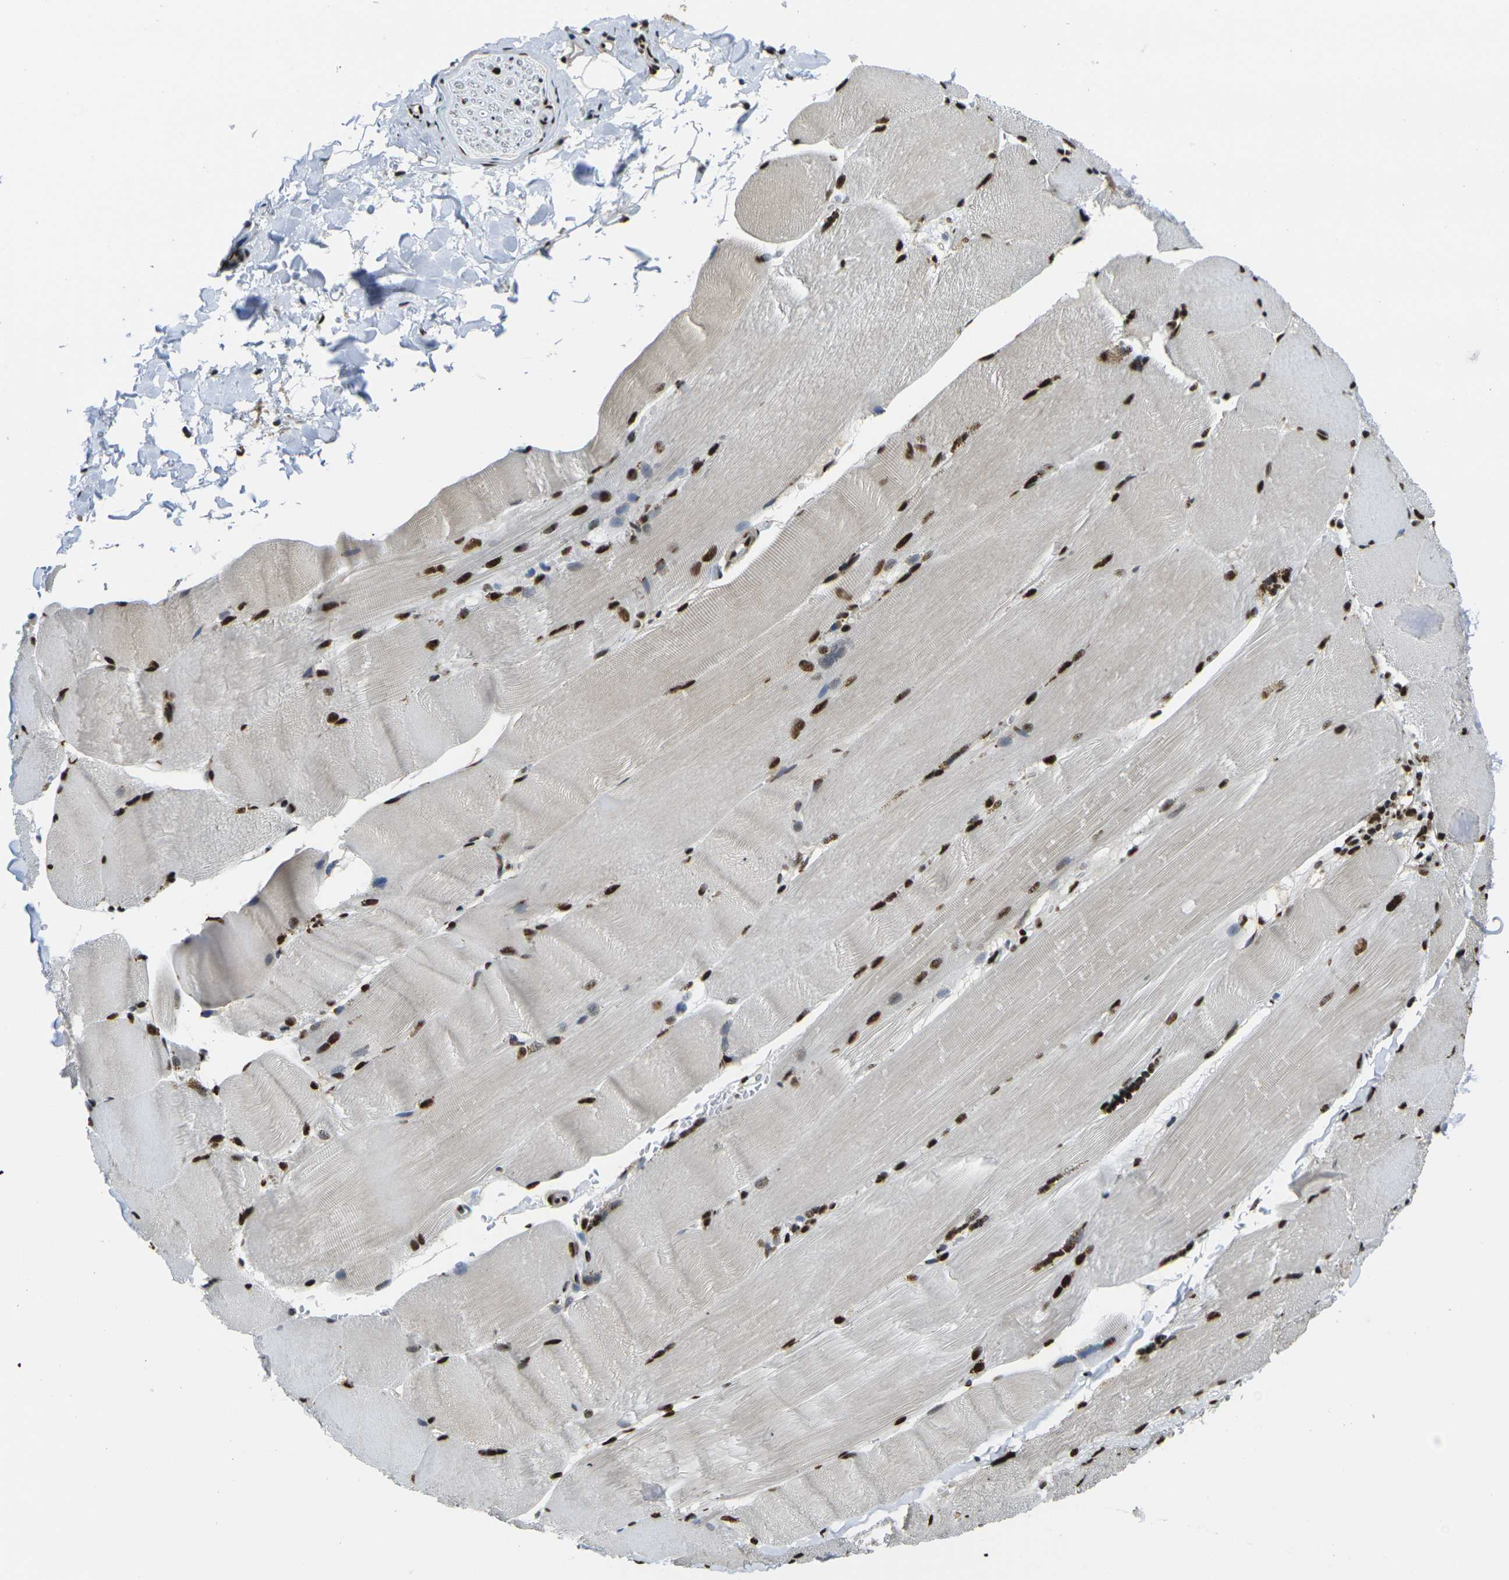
{"staining": {"intensity": "strong", "quantity": ">75%", "location": "nuclear"}, "tissue": "skeletal muscle", "cell_type": "Myocytes", "image_type": "normal", "snomed": [{"axis": "morphology", "description": "Normal tissue, NOS"}, {"axis": "topography", "description": "Skin"}, {"axis": "topography", "description": "Skeletal muscle"}], "caption": "IHC (DAB (3,3'-diaminobenzidine)) staining of normal human skeletal muscle demonstrates strong nuclear protein staining in about >75% of myocytes.", "gene": "SMARCC1", "patient": {"sex": "male", "age": 83}}